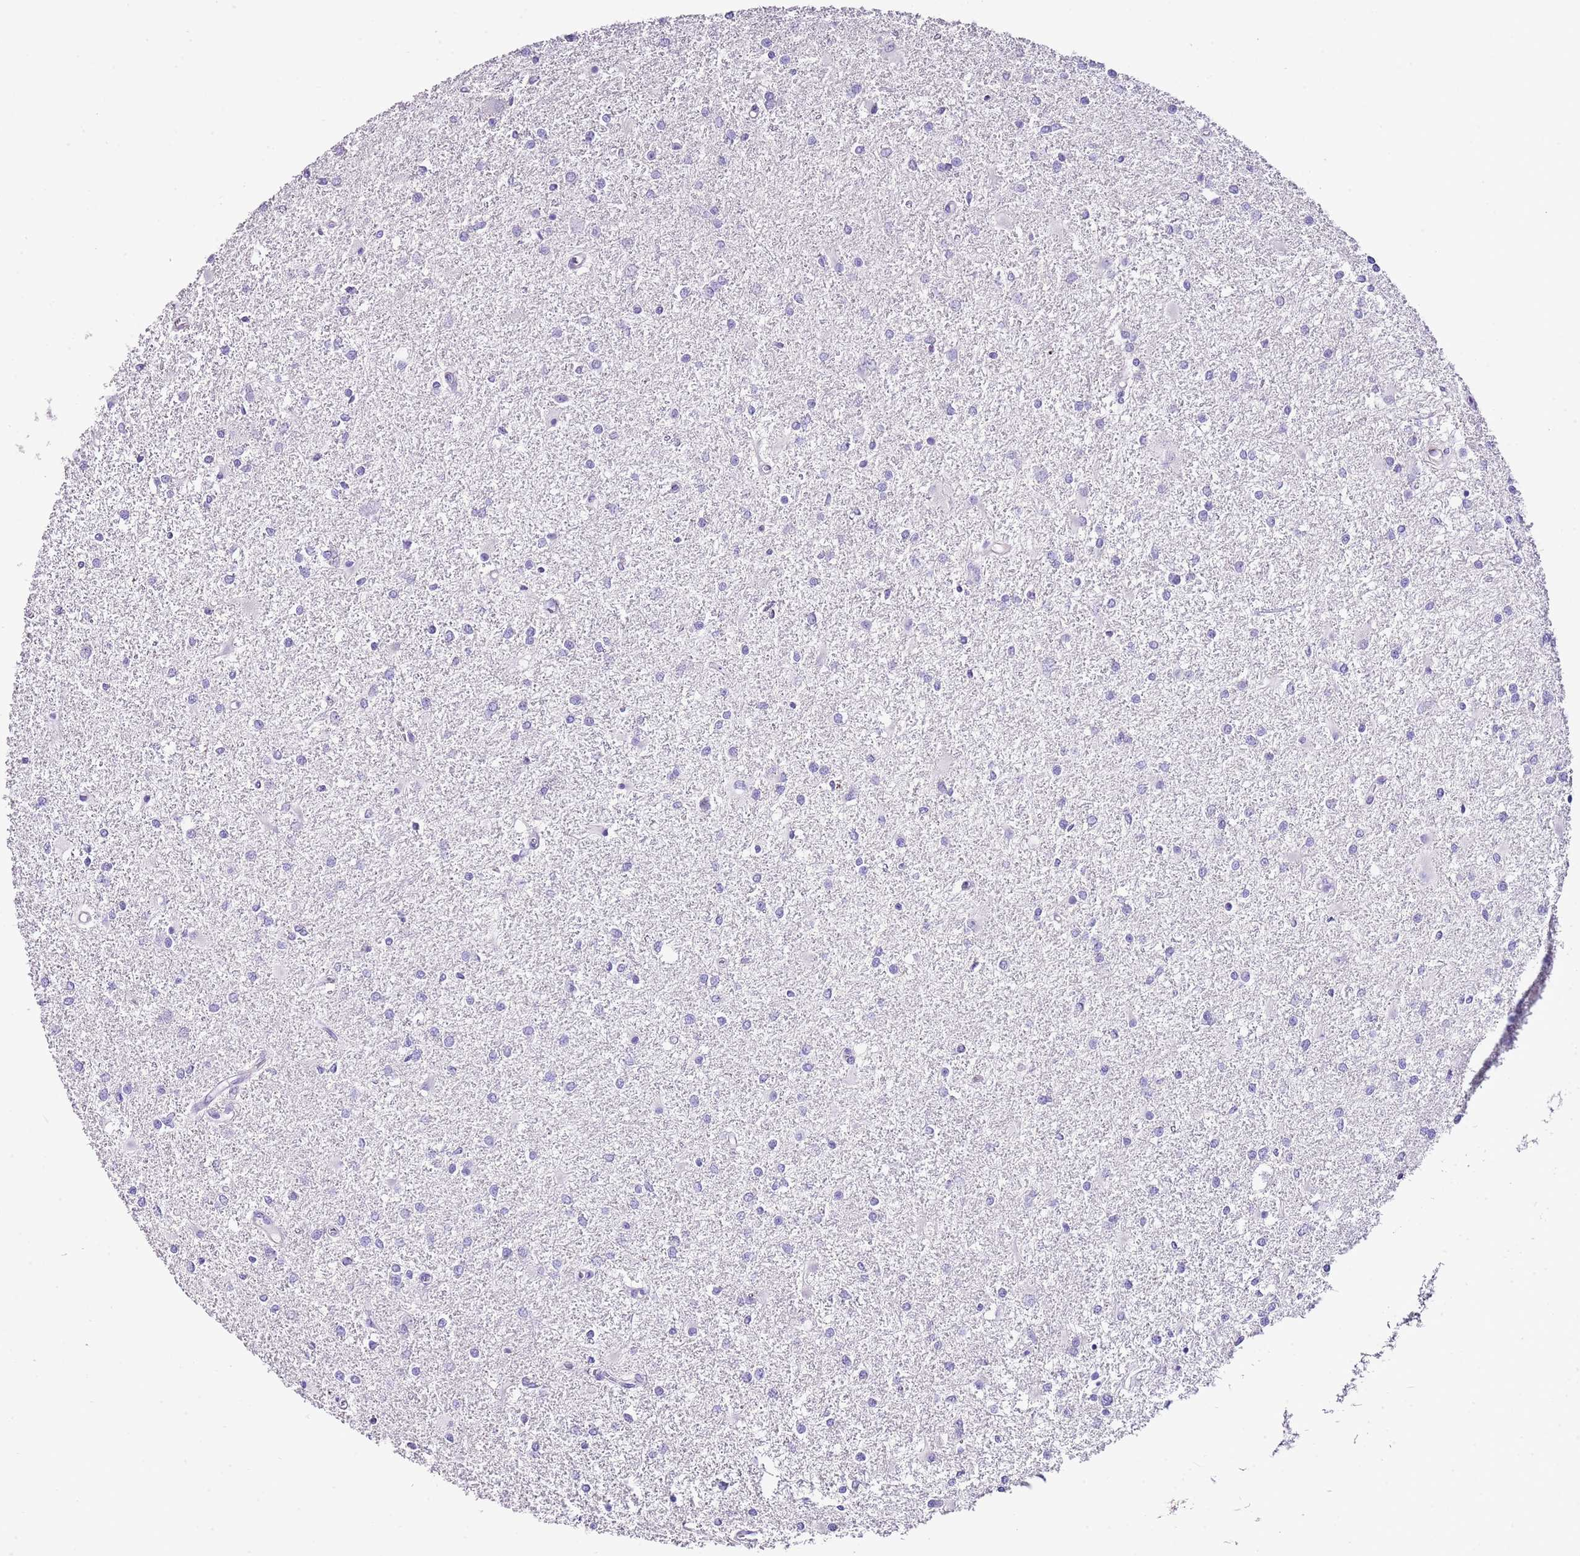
{"staining": {"intensity": "negative", "quantity": "none", "location": "none"}, "tissue": "glioma", "cell_type": "Tumor cells", "image_type": "cancer", "snomed": [{"axis": "morphology", "description": "Glioma, malignant, High grade"}, {"axis": "topography", "description": "Brain"}], "caption": "This is a micrograph of immunohistochemistry staining of malignant glioma (high-grade), which shows no staining in tumor cells.", "gene": "ALDH3A1", "patient": {"sex": "female", "age": 50}}